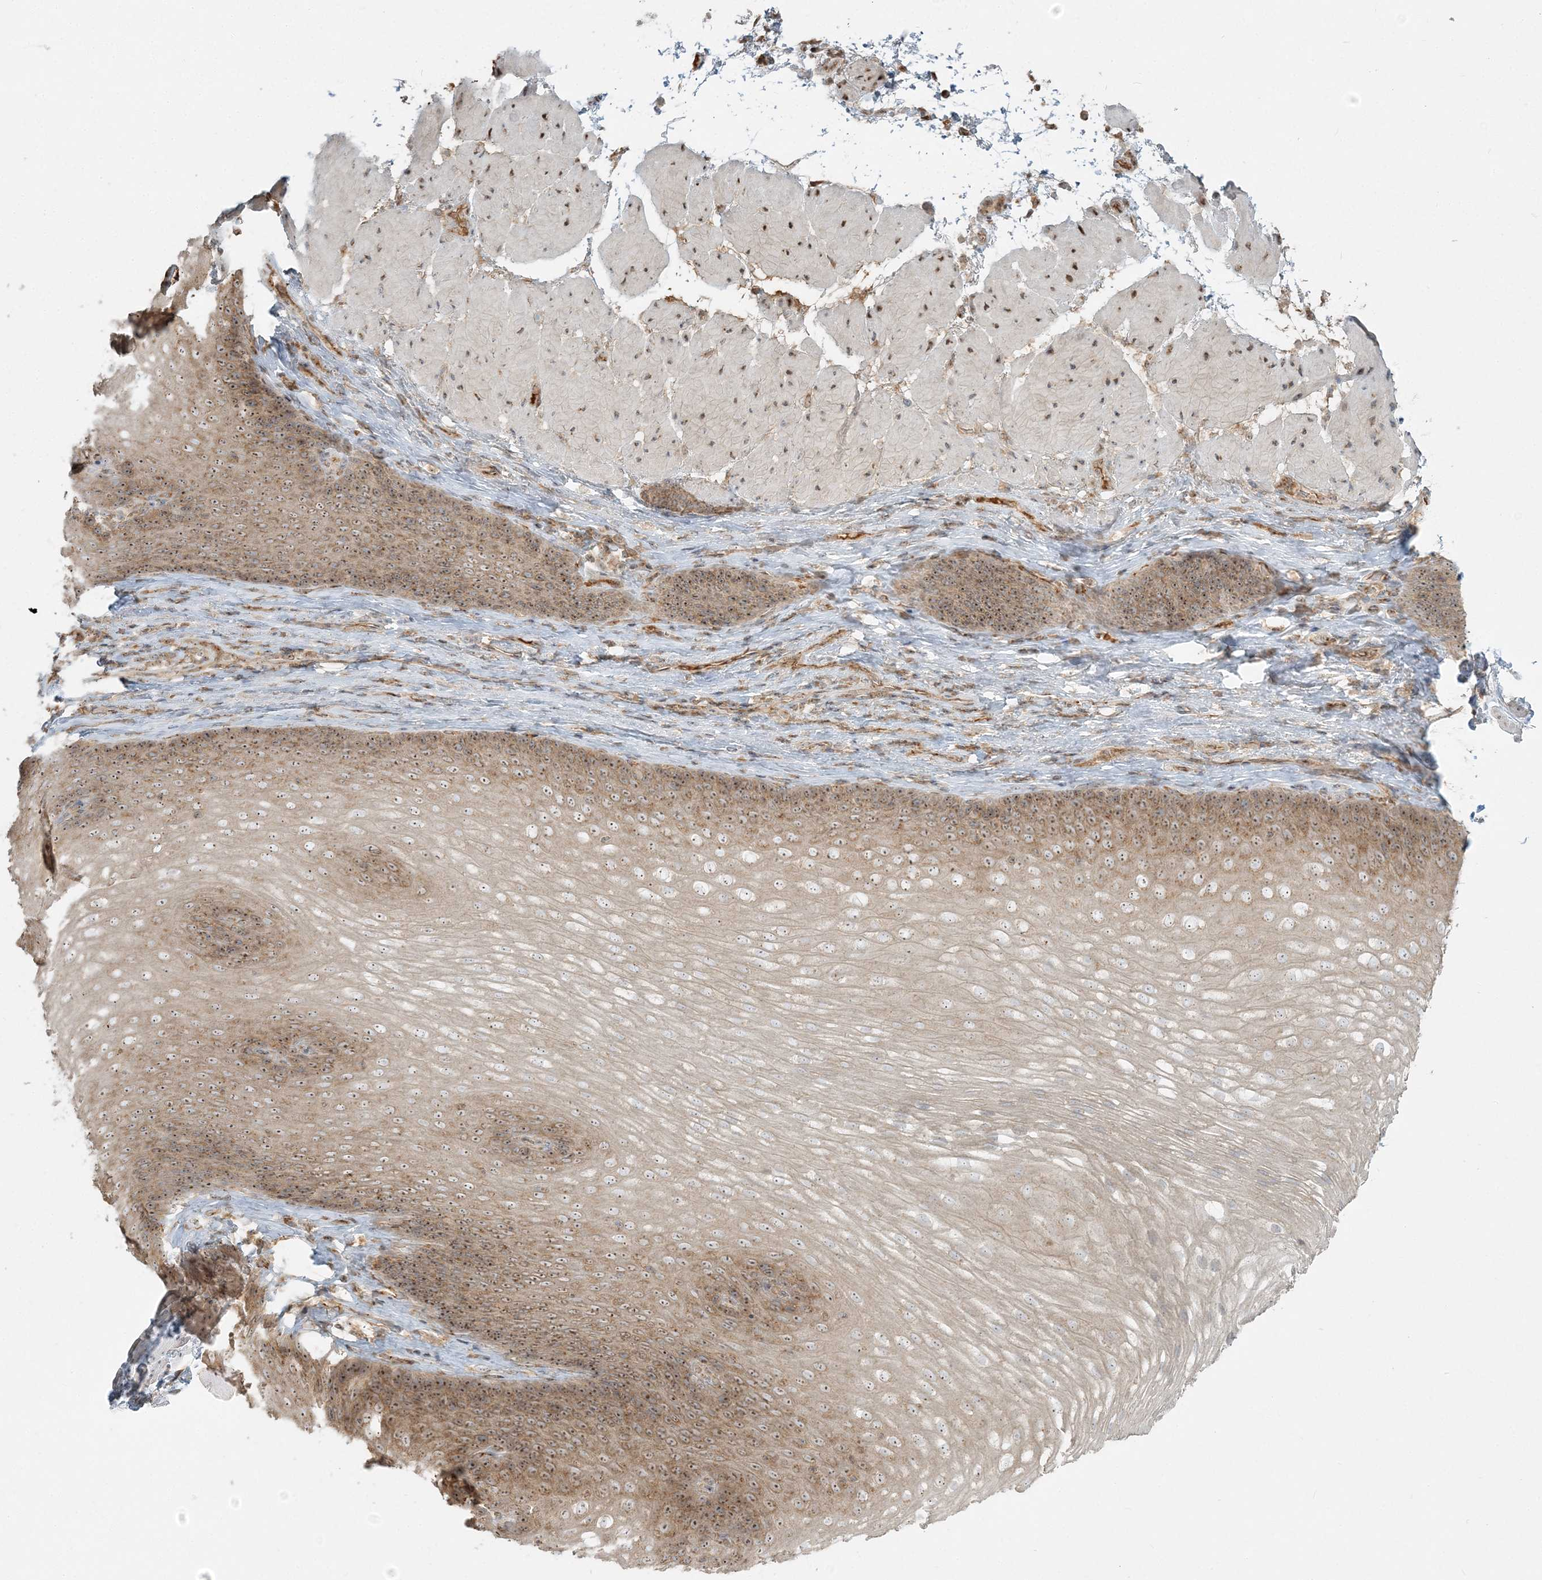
{"staining": {"intensity": "moderate", "quantity": "25%-75%", "location": "cytoplasmic/membranous,nuclear"}, "tissue": "esophagus", "cell_type": "Squamous epithelial cells", "image_type": "normal", "snomed": [{"axis": "morphology", "description": "Normal tissue, NOS"}, {"axis": "topography", "description": "Esophagus"}], "caption": "Protein staining exhibits moderate cytoplasmic/membranous,nuclear staining in about 25%-75% of squamous epithelial cells in normal esophagus. Immunohistochemistry stains the protein in brown and the nuclei are stained blue.", "gene": "AP1AR", "patient": {"sex": "female", "age": 66}}